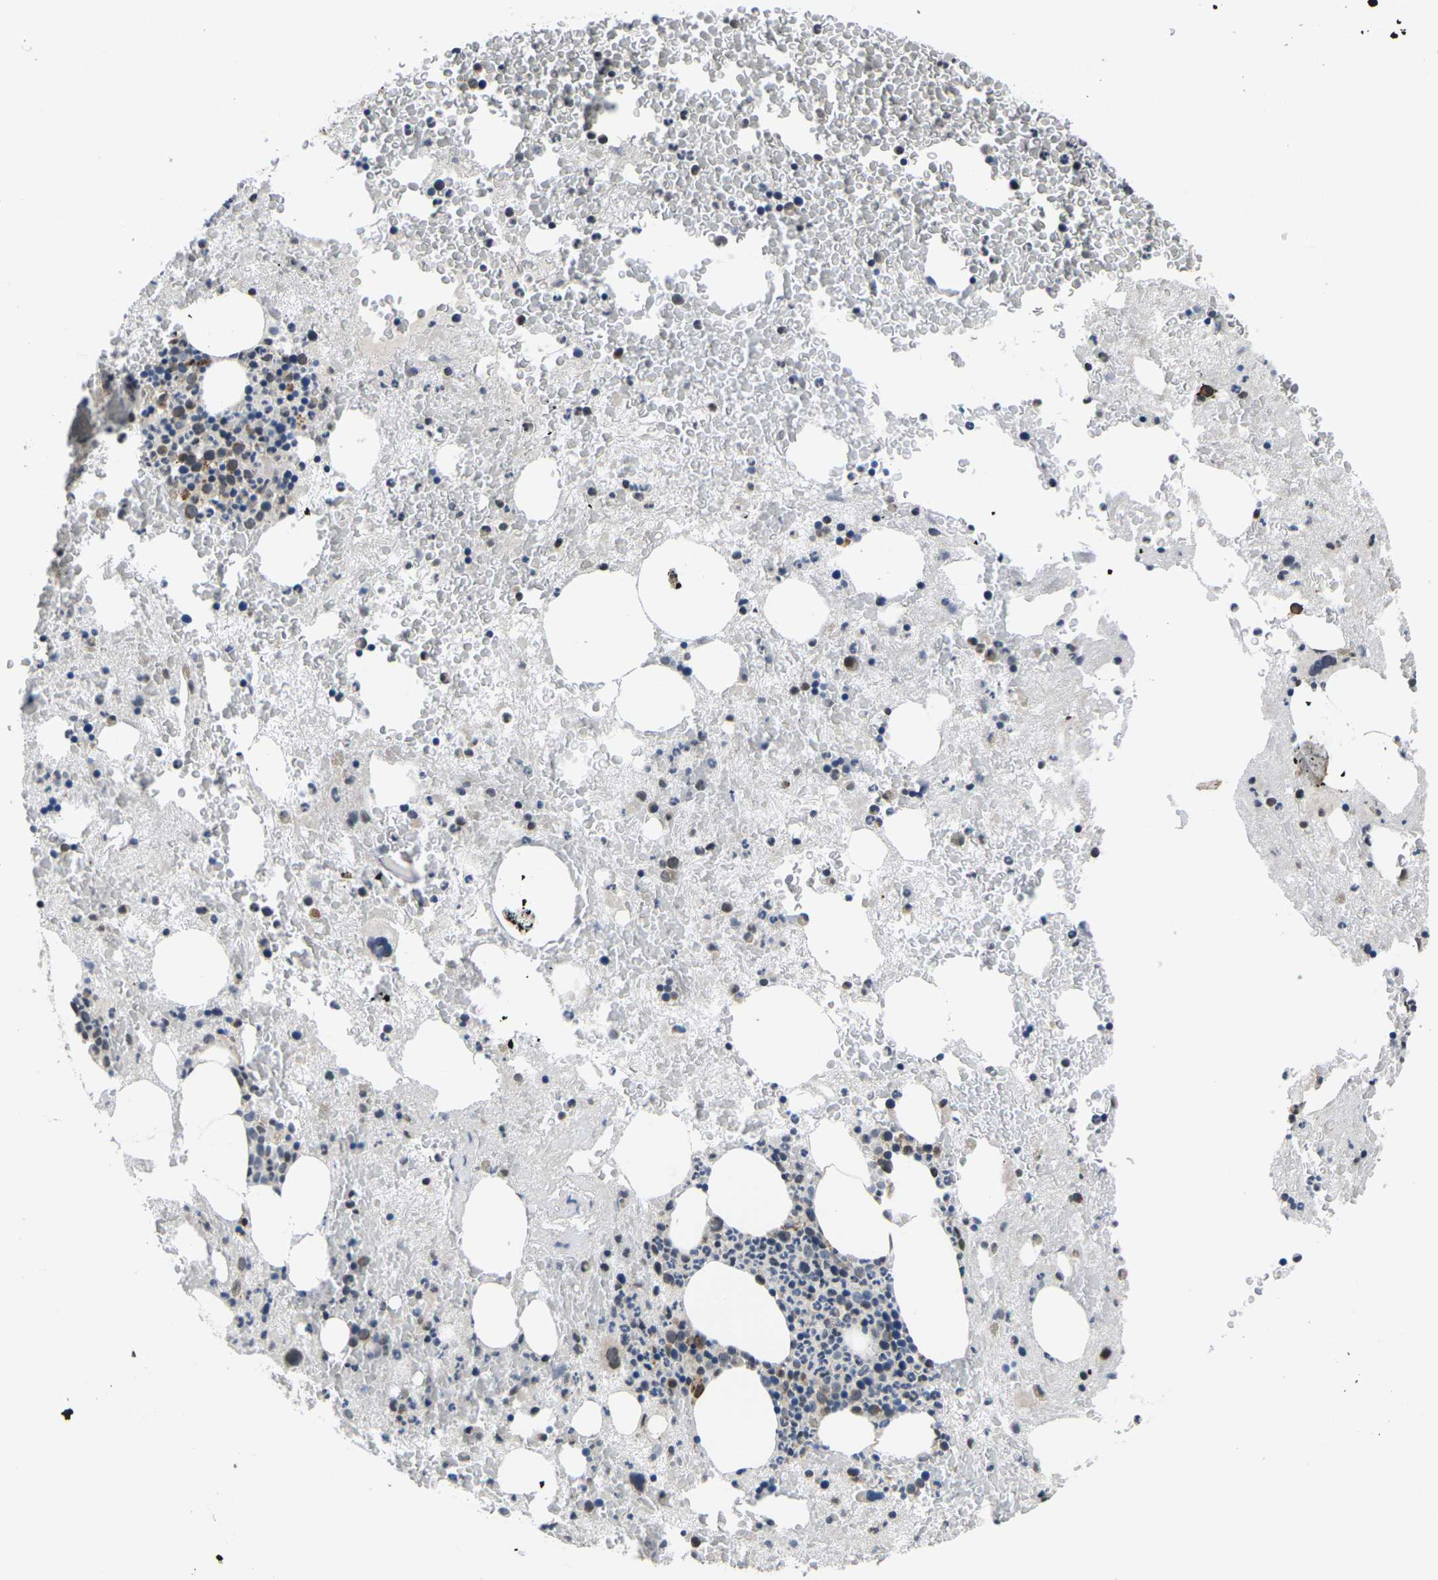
{"staining": {"intensity": "moderate", "quantity": "<25%", "location": "cytoplasmic/membranous,nuclear"}, "tissue": "bone marrow", "cell_type": "Hematopoietic cells", "image_type": "normal", "snomed": [{"axis": "morphology", "description": "Normal tissue, NOS"}, {"axis": "morphology", "description": "Inflammation, NOS"}, {"axis": "topography", "description": "Bone marrow"}], "caption": "Bone marrow was stained to show a protein in brown. There is low levels of moderate cytoplasmic/membranous,nuclear positivity in approximately <25% of hematopoietic cells. (brown staining indicates protein expression, while blue staining denotes nuclei).", "gene": "CCNE1", "patient": {"sex": "male", "age": 63}}